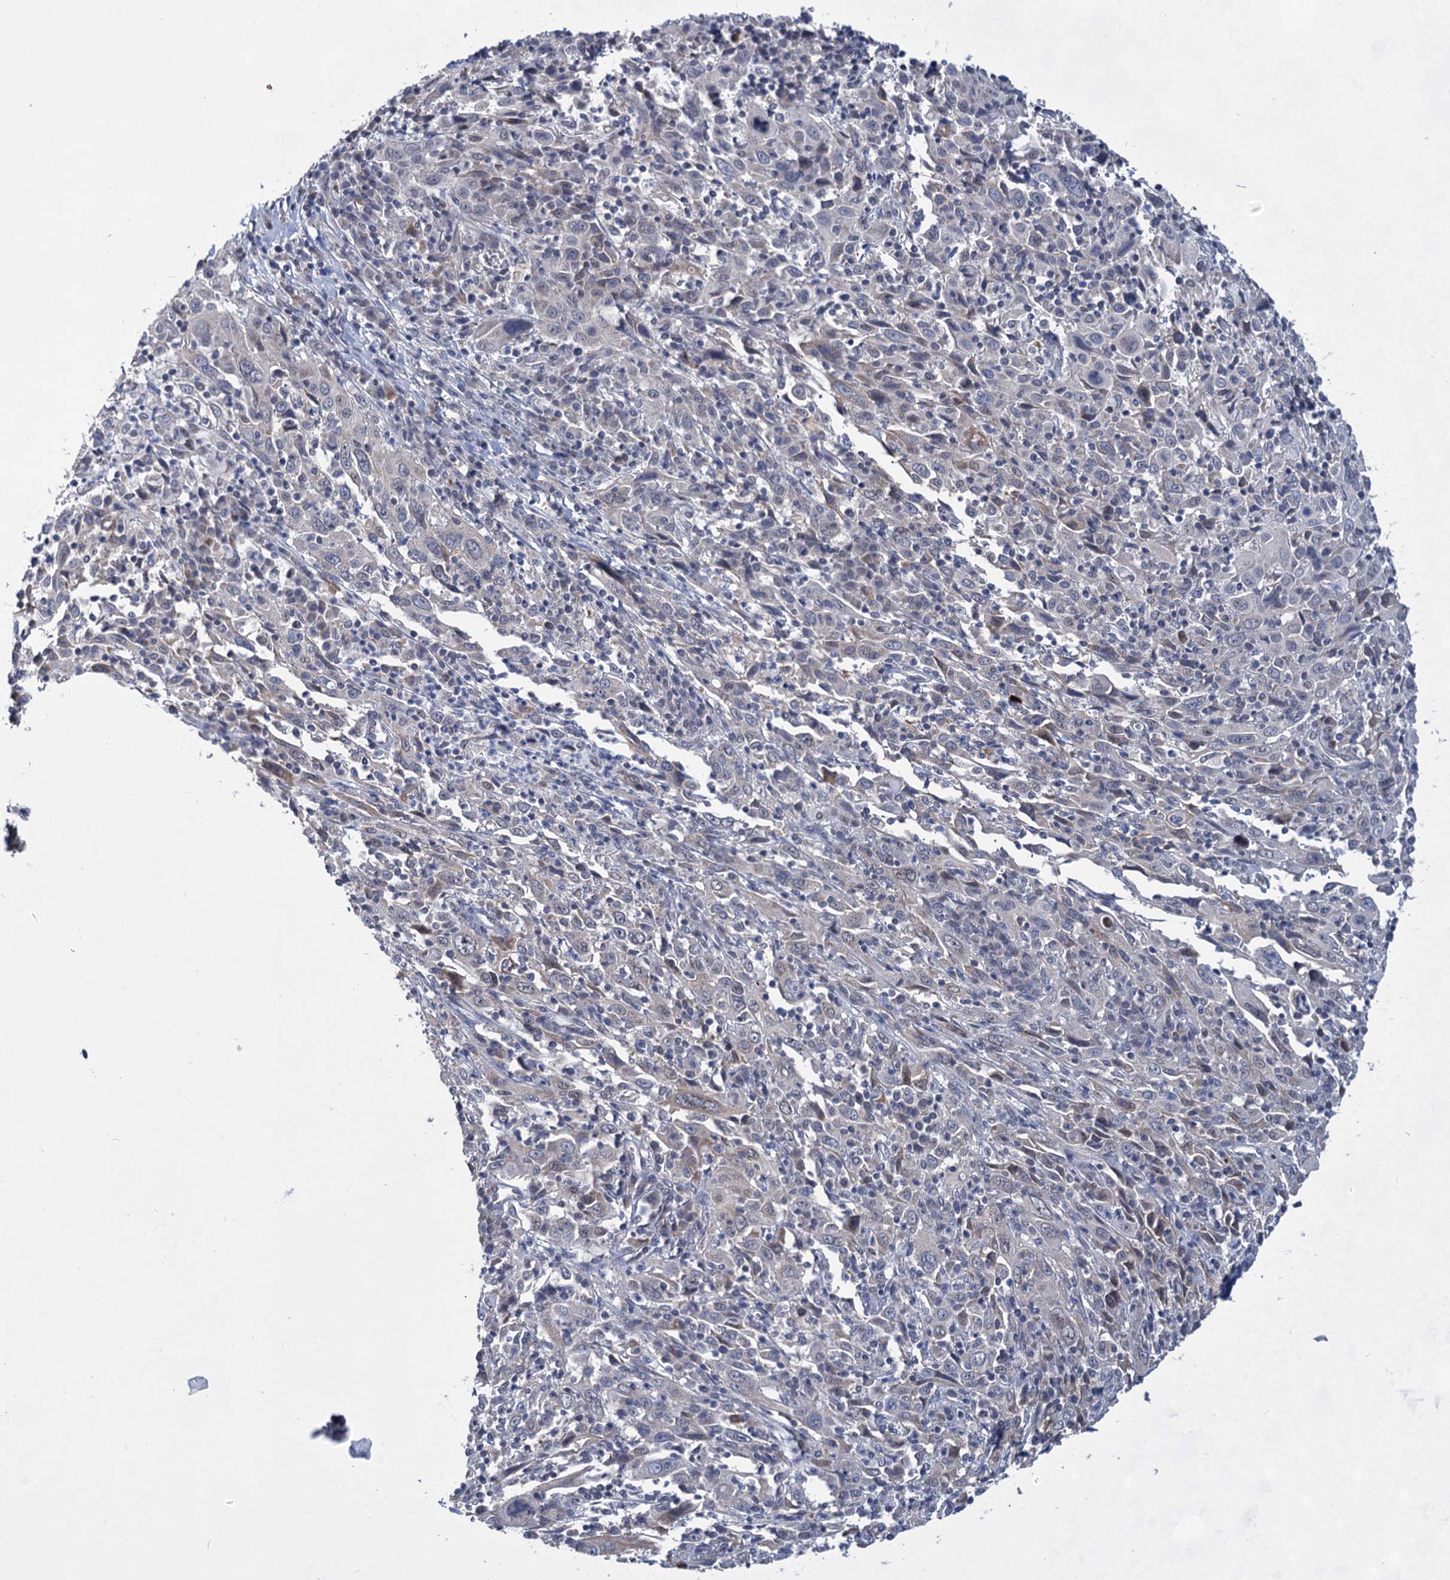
{"staining": {"intensity": "negative", "quantity": "none", "location": "none"}, "tissue": "cervical cancer", "cell_type": "Tumor cells", "image_type": "cancer", "snomed": [{"axis": "morphology", "description": "Squamous cell carcinoma, NOS"}, {"axis": "topography", "description": "Cervix"}], "caption": "An immunohistochemistry (IHC) histopathology image of cervical cancer is shown. There is no staining in tumor cells of cervical cancer. The staining was performed using DAB (3,3'-diaminobenzidine) to visualize the protein expression in brown, while the nuclei were stained in blue with hematoxylin (Magnification: 20x).", "gene": "TTC17", "patient": {"sex": "female", "age": 46}}